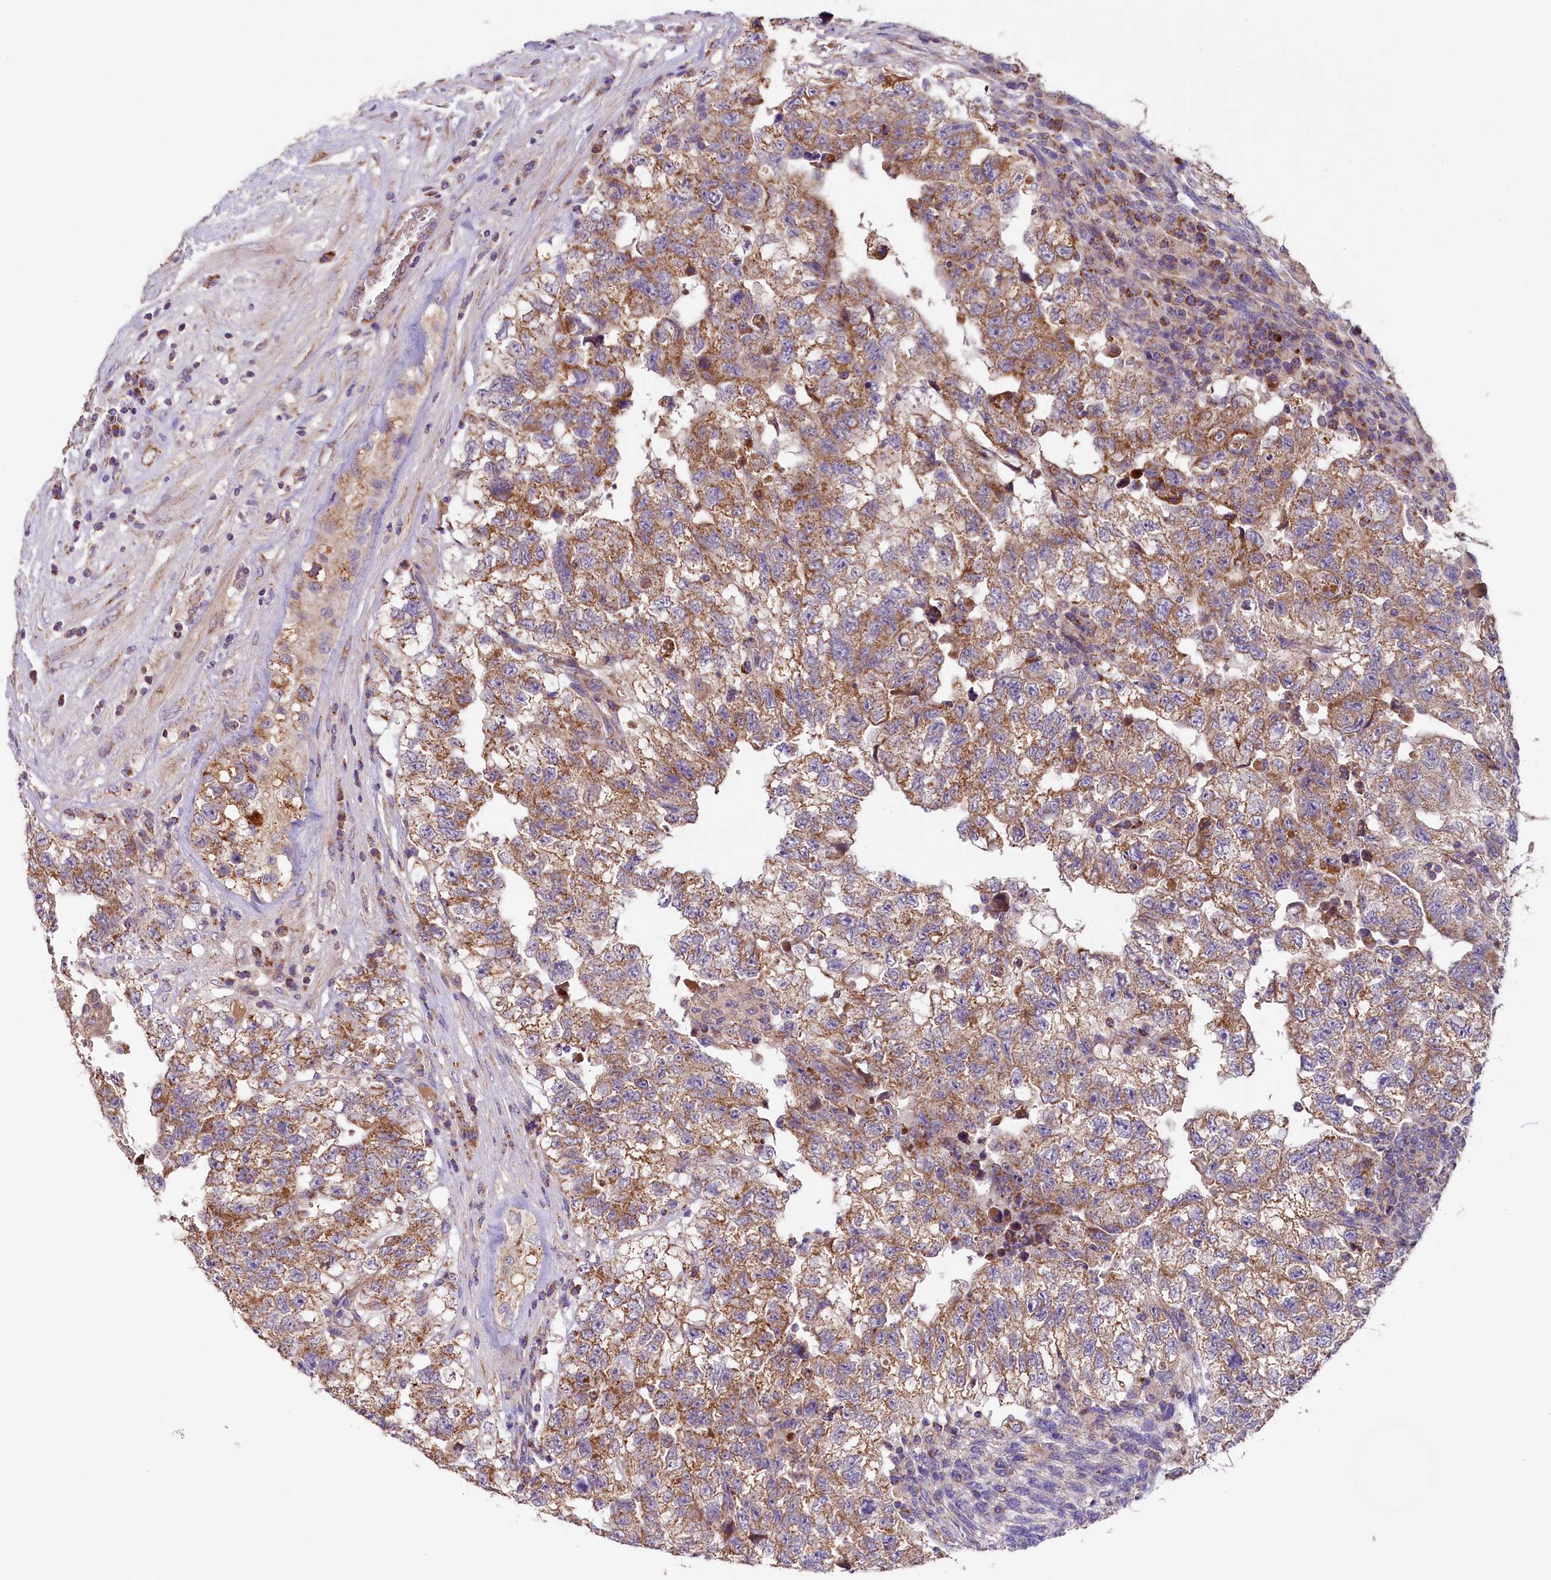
{"staining": {"intensity": "moderate", "quantity": ">75%", "location": "cytoplasmic/membranous"}, "tissue": "testis cancer", "cell_type": "Tumor cells", "image_type": "cancer", "snomed": [{"axis": "morphology", "description": "Carcinoma, Embryonal, NOS"}, {"axis": "topography", "description": "Testis"}], "caption": "A brown stain highlights moderate cytoplasmic/membranous staining of a protein in testis embryonal carcinoma tumor cells.", "gene": "PMPCB", "patient": {"sex": "male", "age": 36}}